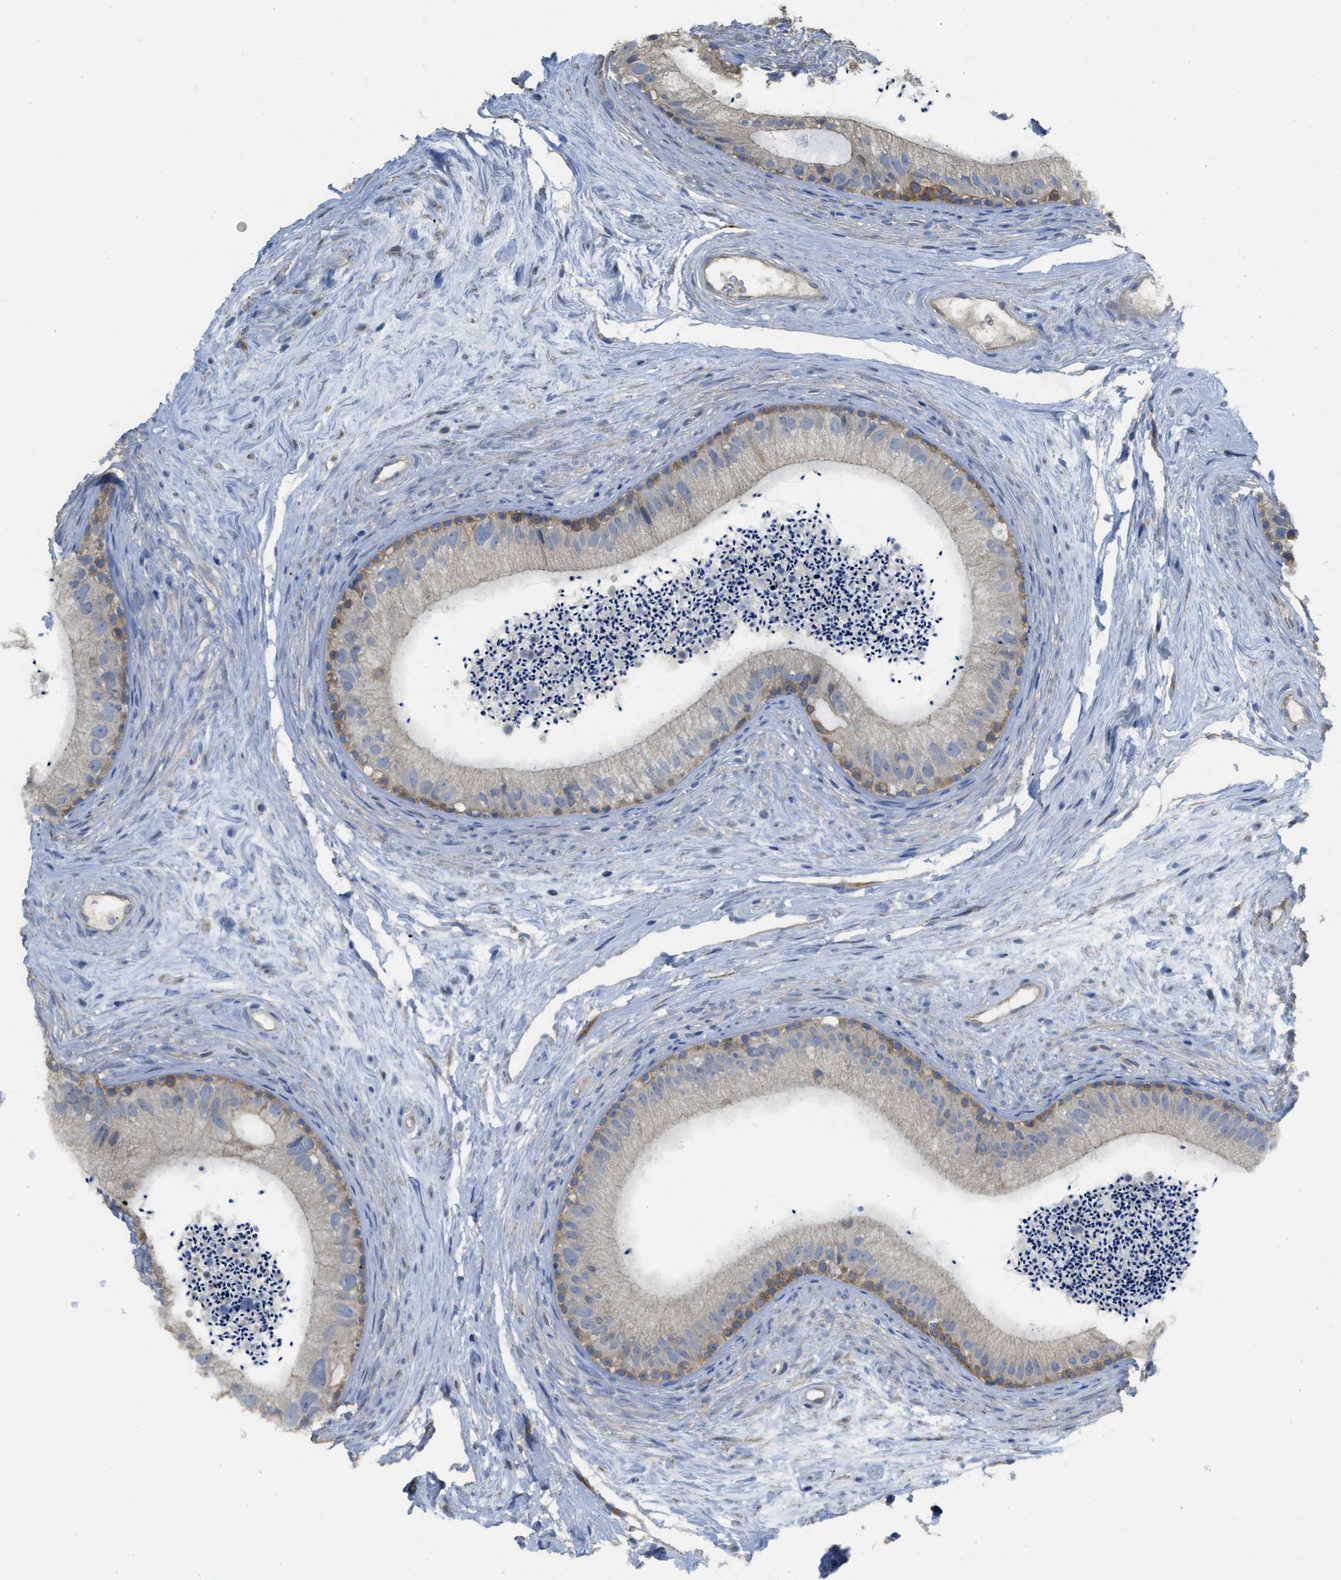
{"staining": {"intensity": "moderate", "quantity": "25%-75%", "location": "cytoplasmic/membranous"}, "tissue": "epididymis", "cell_type": "Glandular cells", "image_type": "normal", "snomed": [{"axis": "morphology", "description": "Normal tissue, NOS"}, {"axis": "topography", "description": "Epididymis"}], "caption": "DAB (3,3'-diaminobenzidine) immunohistochemical staining of normal epididymis displays moderate cytoplasmic/membranous protein positivity in approximately 25%-75% of glandular cells. Immunohistochemistry (ihc) stains the protein of interest in brown and the nuclei are stained blue.", "gene": "SFXN2", "patient": {"sex": "male", "age": 56}}